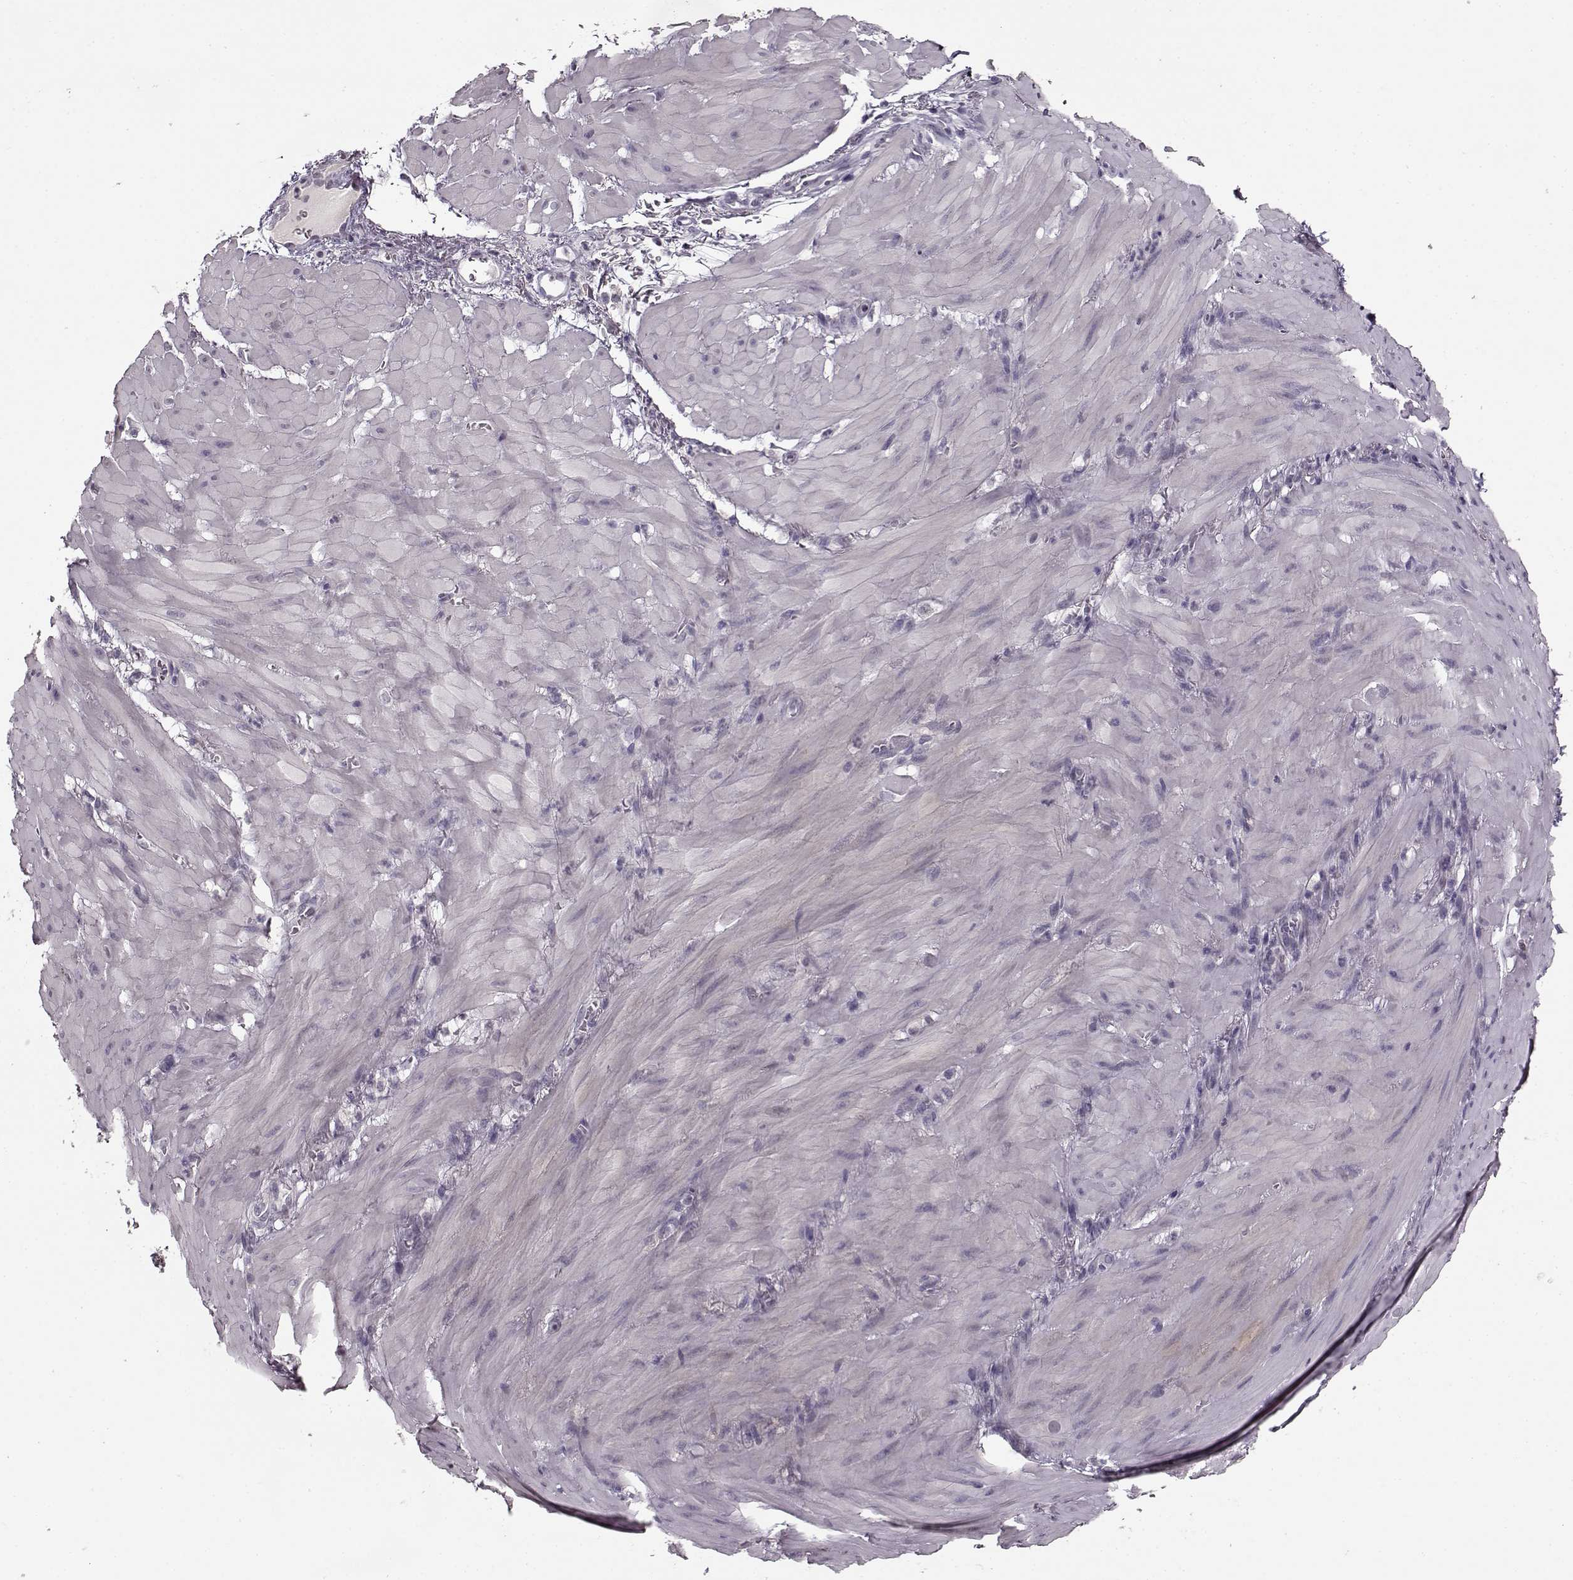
{"staining": {"intensity": "negative", "quantity": "none", "location": "none"}, "tissue": "stomach cancer", "cell_type": "Tumor cells", "image_type": "cancer", "snomed": [{"axis": "morphology", "description": "Normal tissue, NOS"}, {"axis": "morphology", "description": "Adenocarcinoma, NOS"}, {"axis": "topography", "description": "Esophagus"}, {"axis": "topography", "description": "Stomach, upper"}], "caption": "The micrograph exhibits no significant positivity in tumor cells of adenocarcinoma (stomach). (Brightfield microscopy of DAB (3,3'-diaminobenzidine) immunohistochemistry at high magnification).", "gene": "FSHB", "patient": {"sex": "male", "age": 74}}